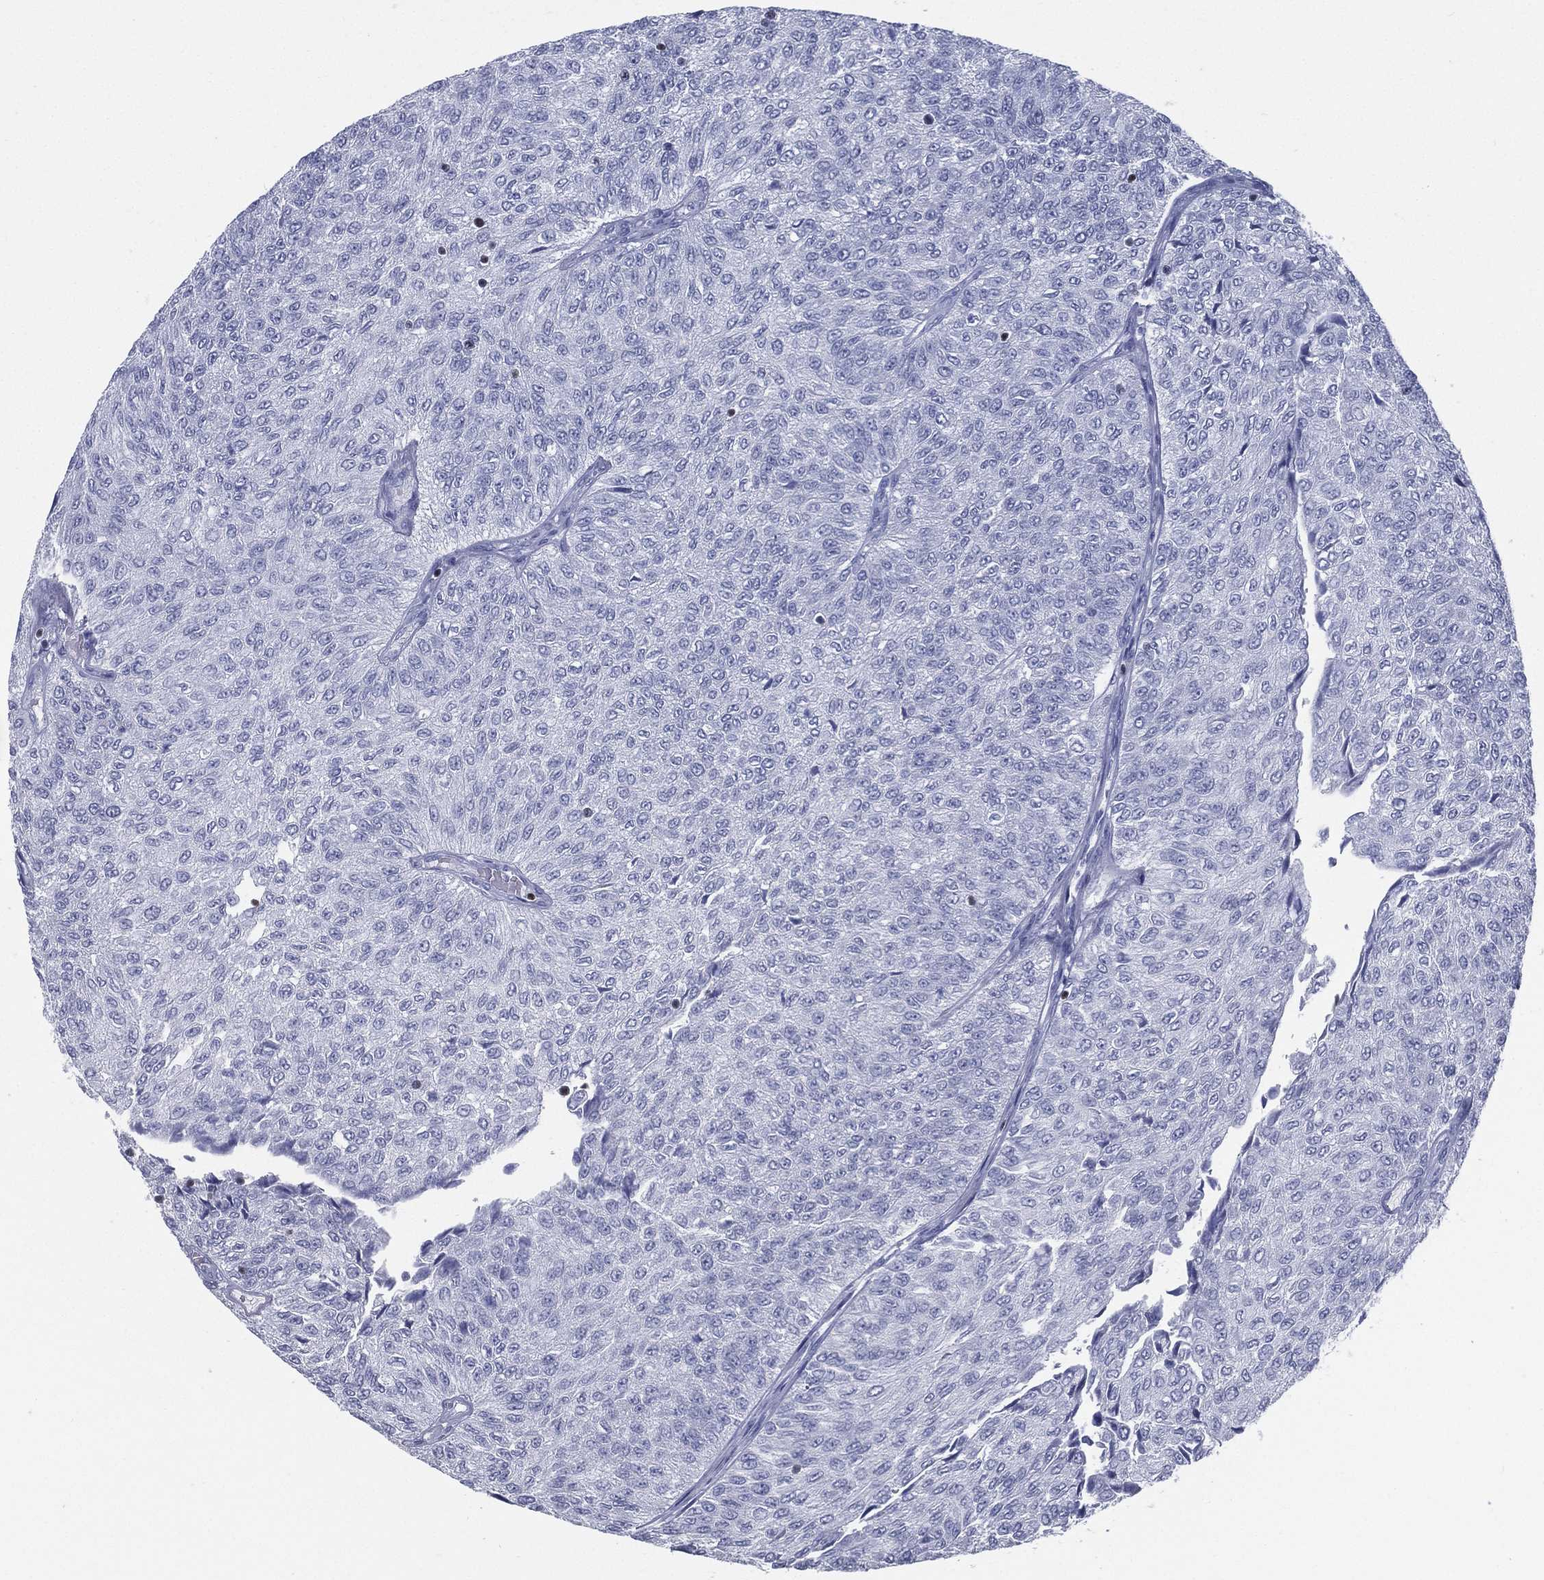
{"staining": {"intensity": "negative", "quantity": "none", "location": "none"}, "tissue": "urothelial cancer", "cell_type": "Tumor cells", "image_type": "cancer", "snomed": [{"axis": "morphology", "description": "Urothelial carcinoma, Low grade"}, {"axis": "topography", "description": "Urinary bladder"}], "caption": "Low-grade urothelial carcinoma was stained to show a protein in brown. There is no significant staining in tumor cells.", "gene": "PYHIN1", "patient": {"sex": "male", "age": 78}}